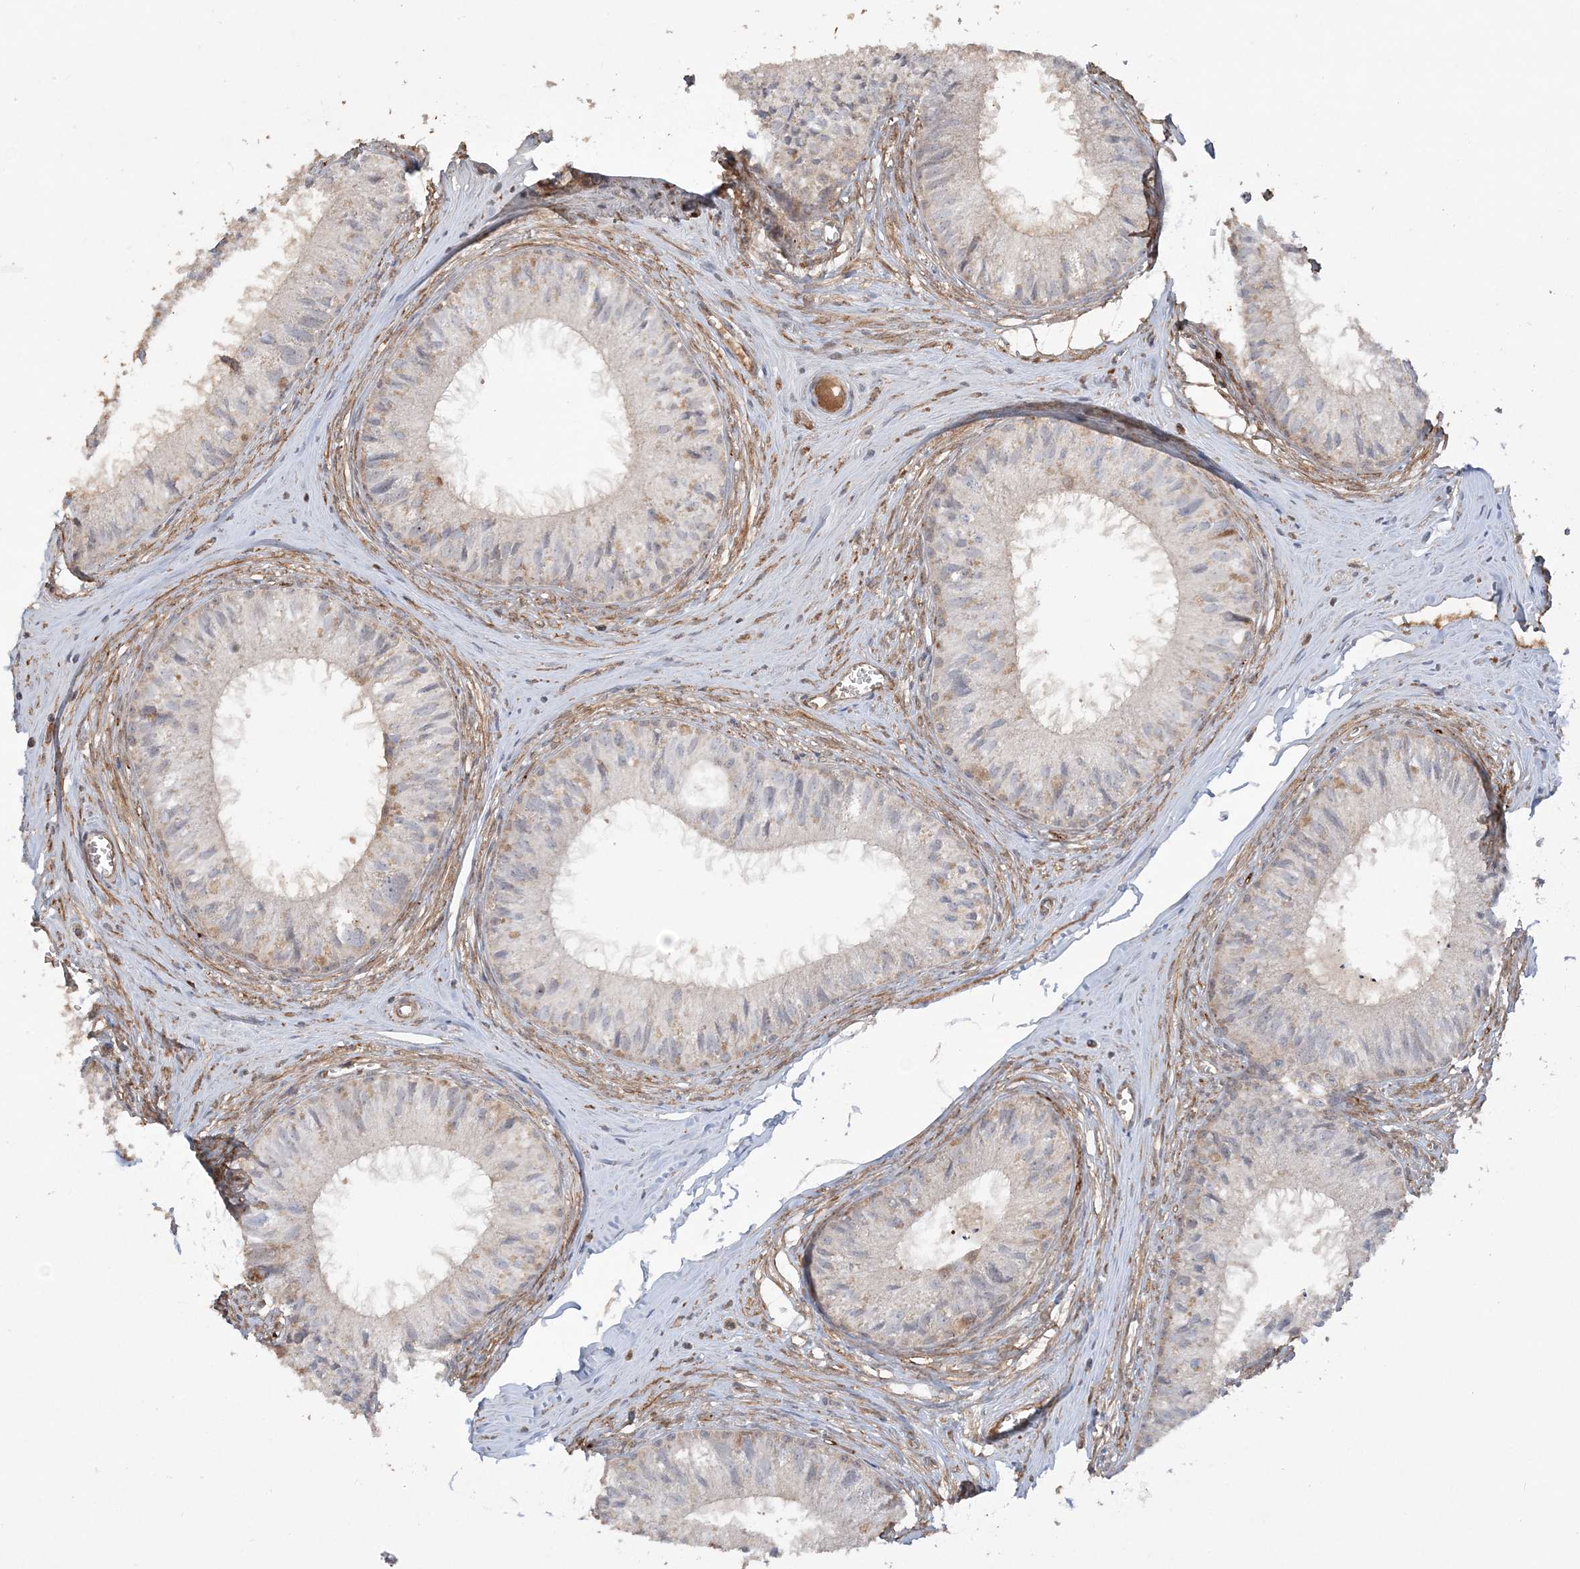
{"staining": {"intensity": "weak", "quantity": "<25%", "location": "cytoplasmic/membranous"}, "tissue": "epididymis", "cell_type": "Glandular cells", "image_type": "normal", "snomed": [{"axis": "morphology", "description": "Normal tissue, NOS"}, {"axis": "topography", "description": "Epididymis"}], "caption": "This micrograph is of unremarkable epididymis stained with immunohistochemistry (IHC) to label a protein in brown with the nuclei are counter-stained blue. There is no expression in glandular cells.", "gene": "SCLT1", "patient": {"sex": "male", "age": 36}}